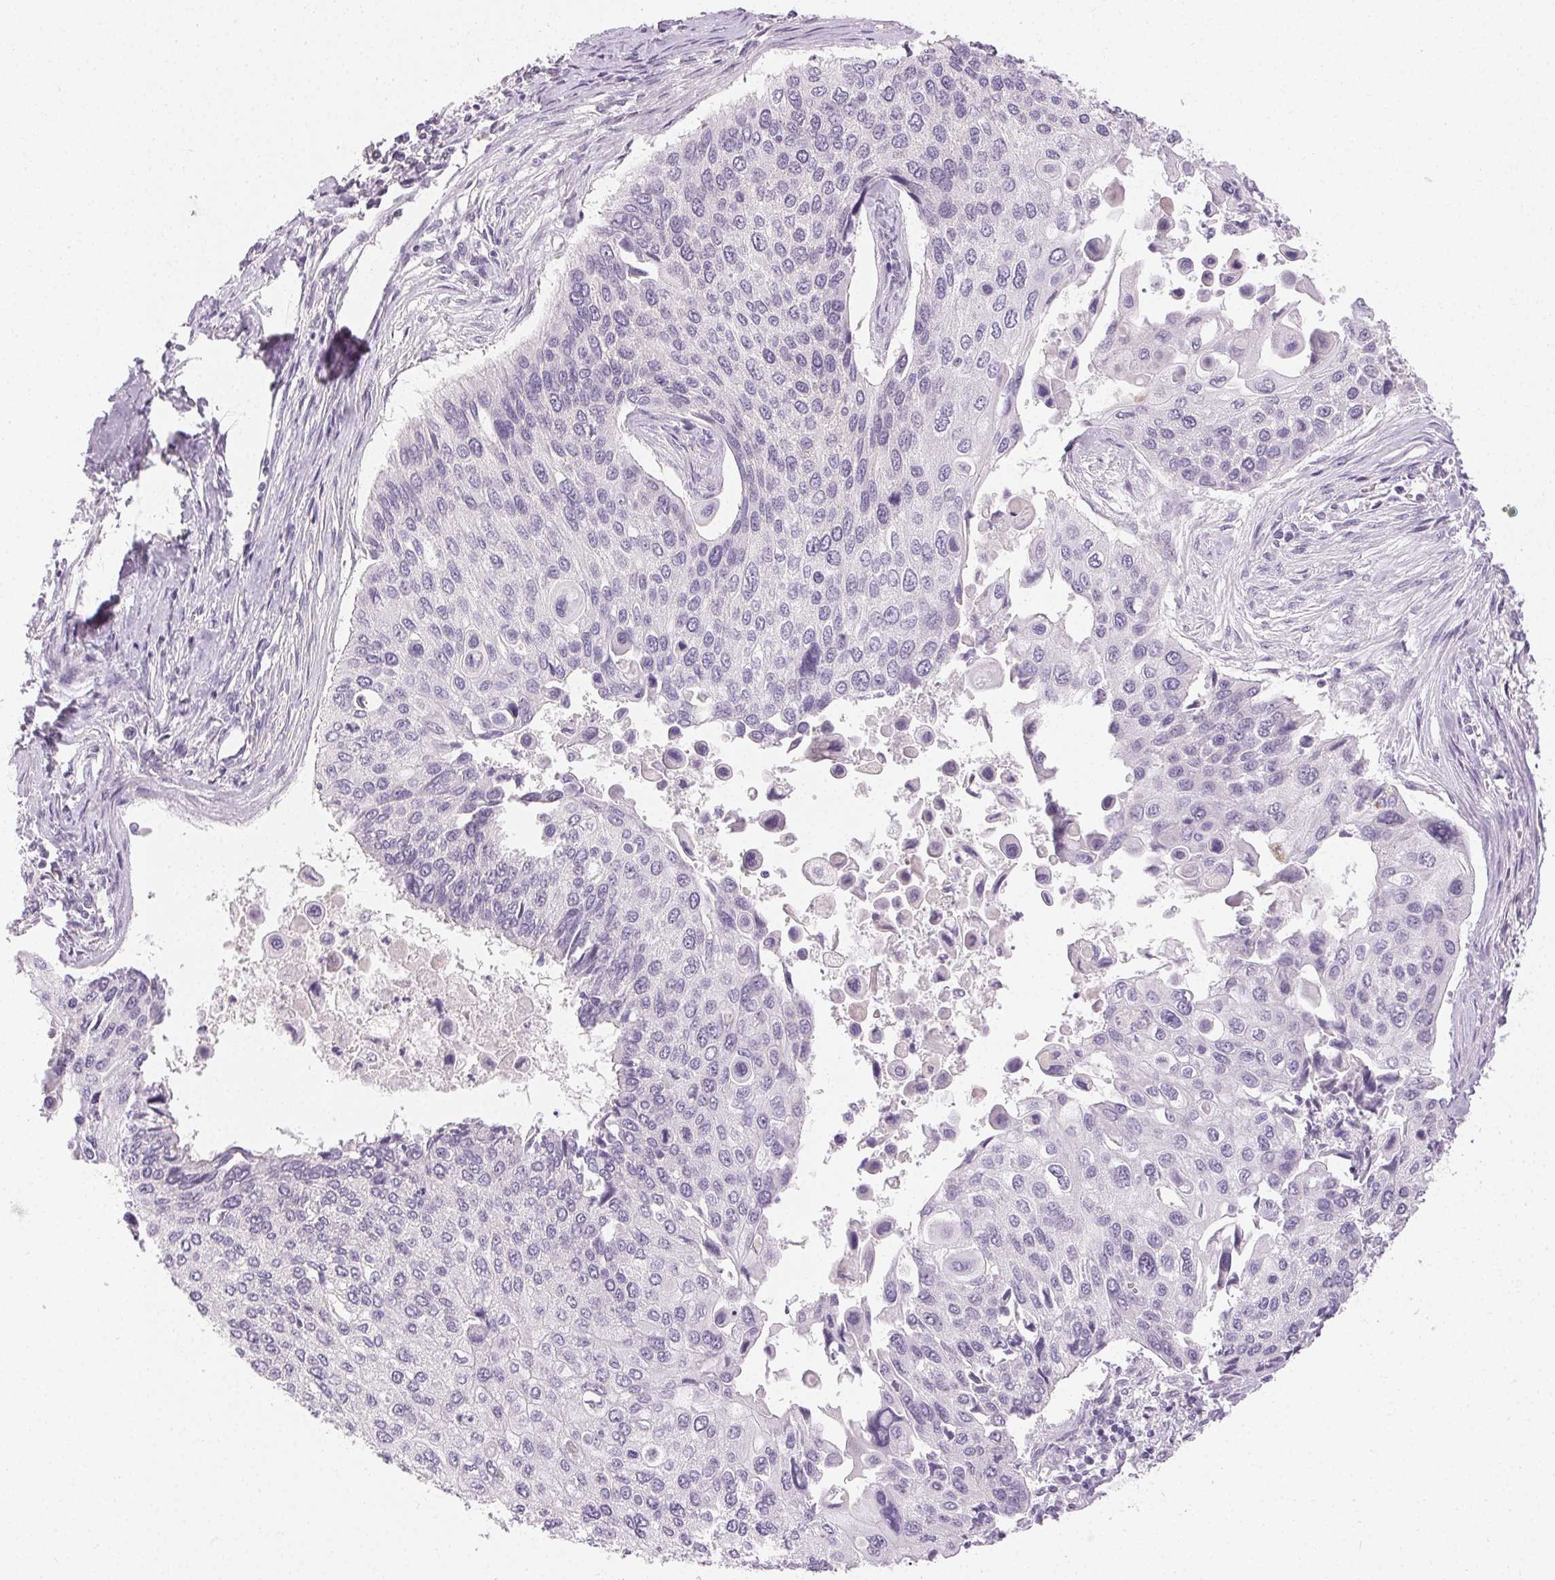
{"staining": {"intensity": "negative", "quantity": "none", "location": "none"}, "tissue": "lung cancer", "cell_type": "Tumor cells", "image_type": "cancer", "snomed": [{"axis": "morphology", "description": "Squamous cell carcinoma, NOS"}, {"axis": "morphology", "description": "Squamous cell carcinoma, metastatic, NOS"}, {"axis": "topography", "description": "Lung"}], "caption": "Immunohistochemical staining of human lung squamous cell carcinoma exhibits no significant staining in tumor cells.", "gene": "SFTPD", "patient": {"sex": "male", "age": 63}}